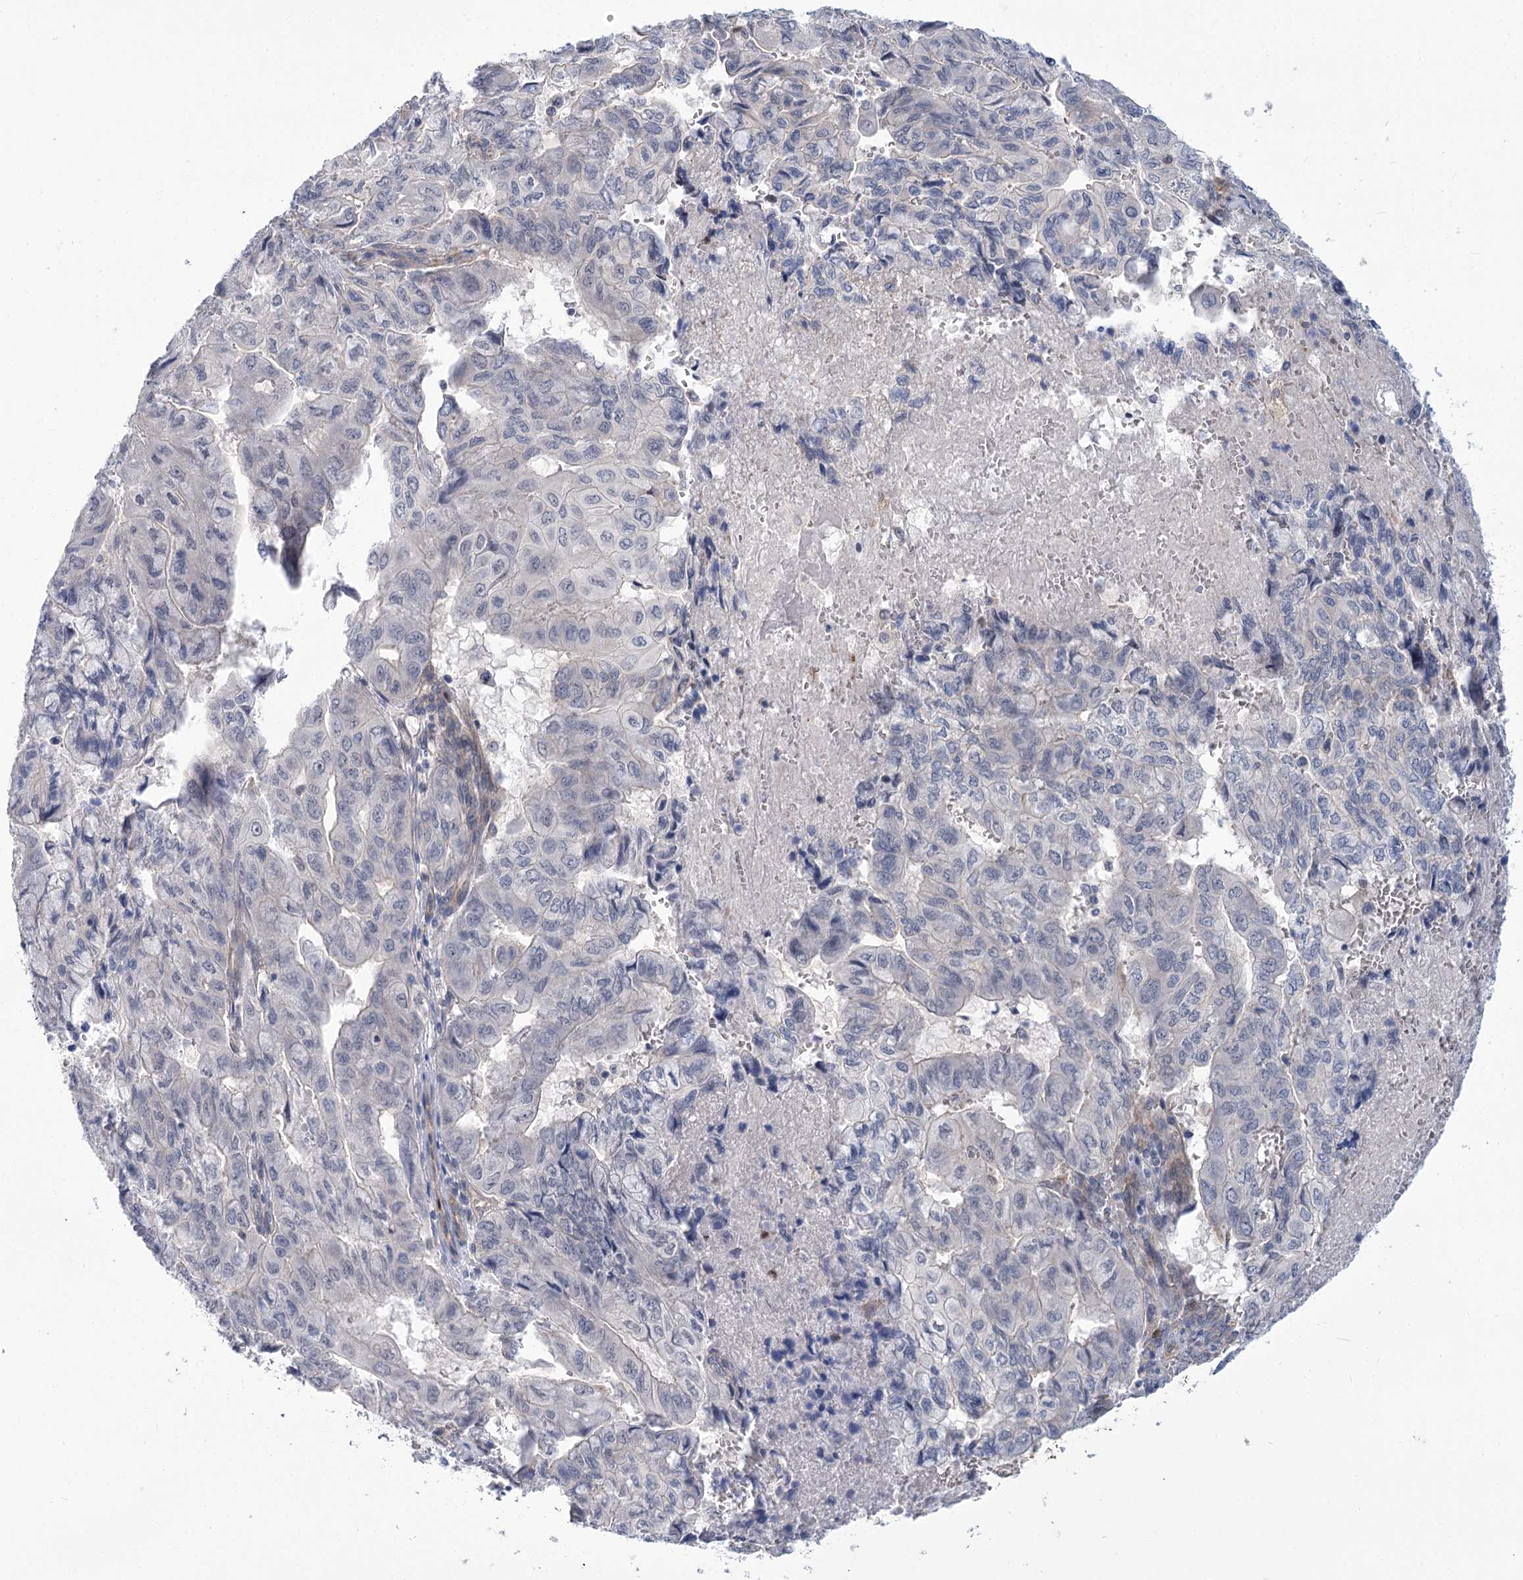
{"staining": {"intensity": "weak", "quantity": "<25%", "location": "cytoplasmic/membranous"}, "tissue": "pancreatic cancer", "cell_type": "Tumor cells", "image_type": "cancer", "snomed": [{"axis": "morphology", "description": "Adenocarcinoma, NOS"}, {"axis": "topography", "description": "Pancreas"}], "caption": "Adenocarcinoma (pancreatic) was stained to show a protein in brown. There is no significant staining in tumor cells.", "gene": "THAP6", "patient": {"sex": "male", "age": 51}}